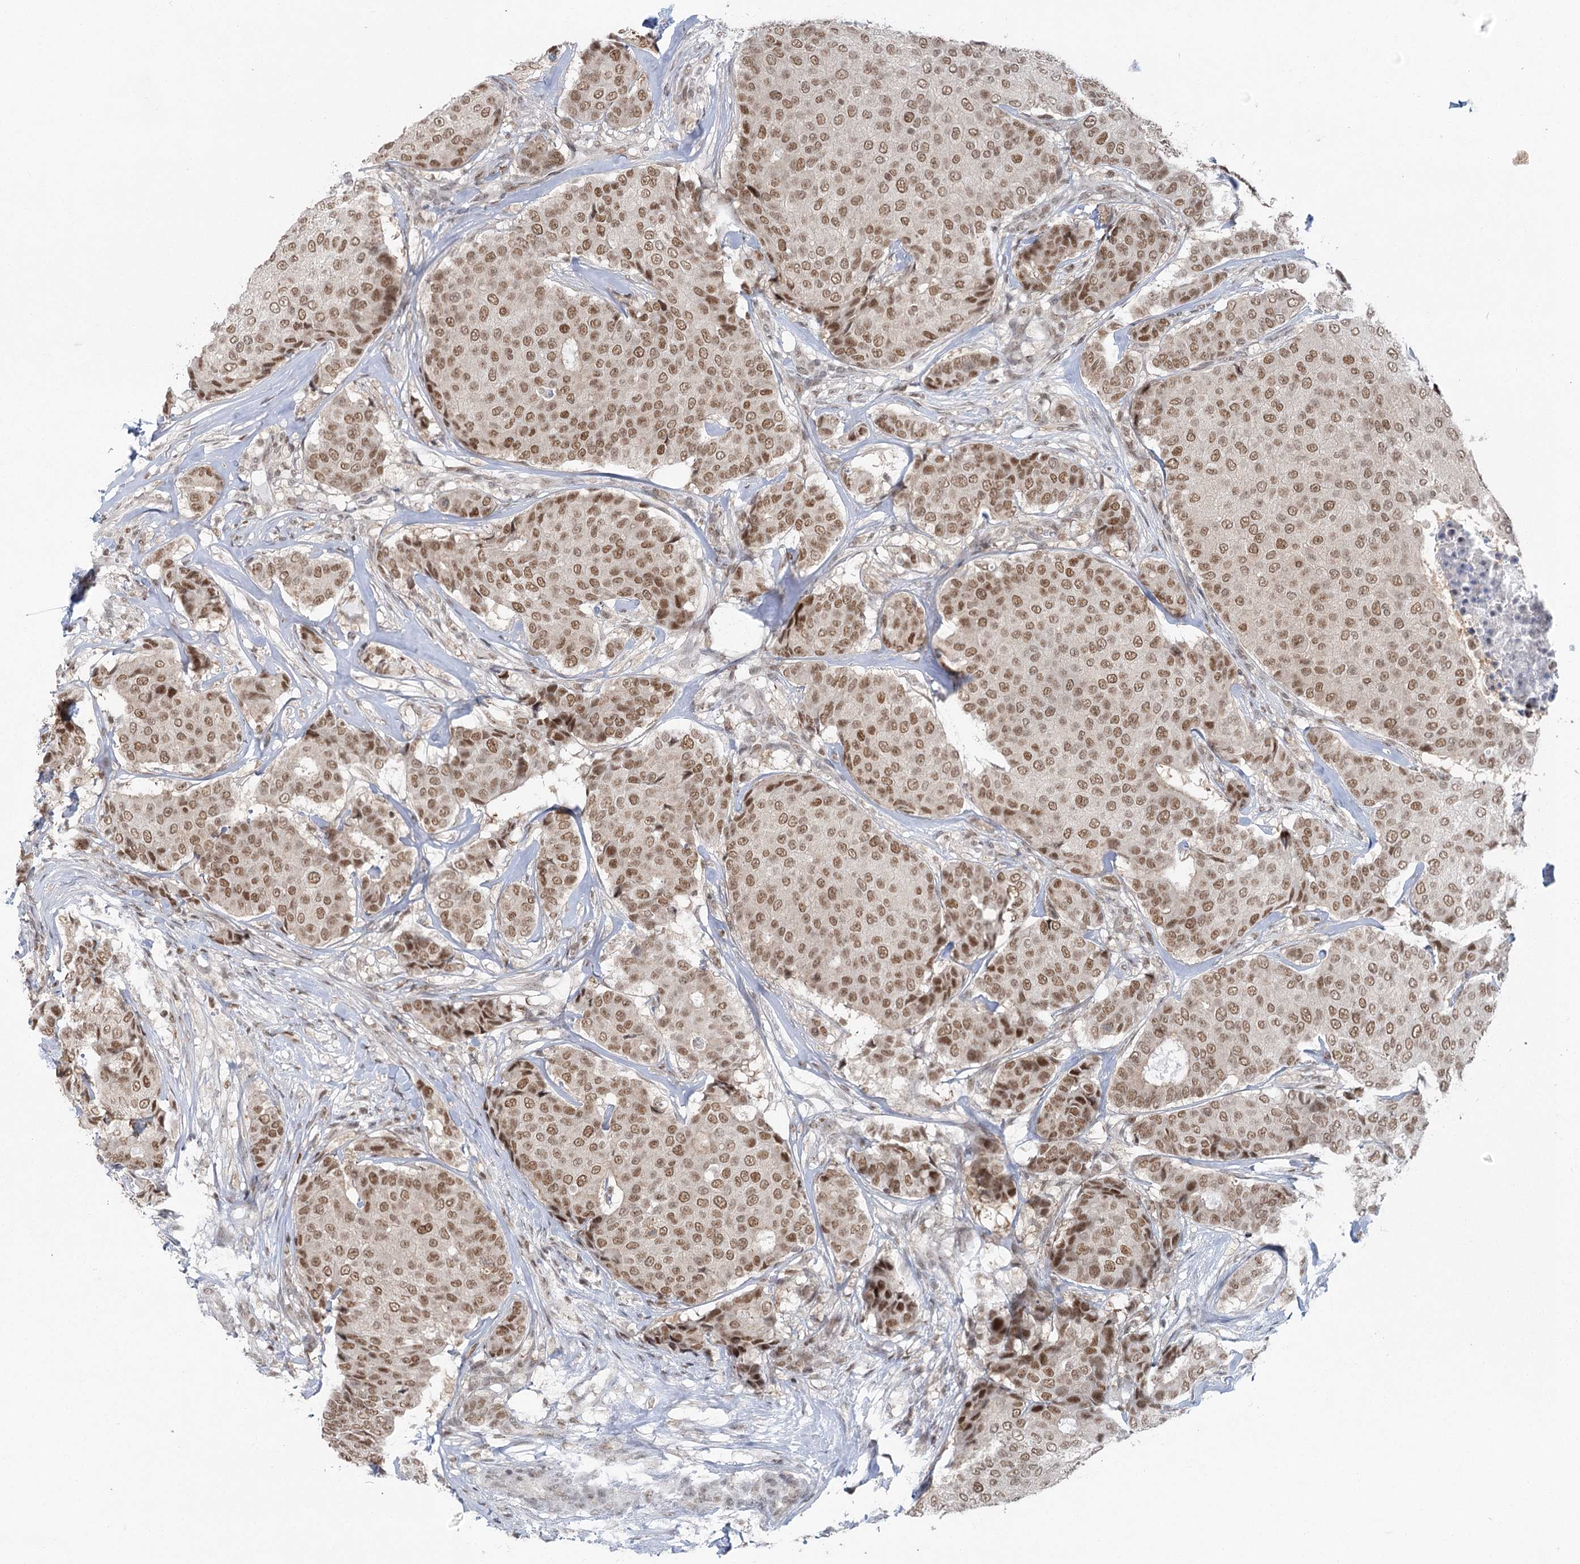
{"staining": {"intensity": "moderate", "quantity": ">75%", "location": "nuclear"}, "tissue": "breast cancer", "cell_type": "Tumor cells", "image_type": "cancer", "snomed": [{"axis": "morphology", "description": "Duct carcinoma"}, {"axis": "topography", "description": "Breast"}], "caption": "DAB (3,3'-diaminobenzidine) immunohistochemical staining of infiltrating ductal carcinoma (breast) demonstrates moderate nuclear protein staining in approximately >75% of tumor cells.", "gene": "PDS5A", "patient": {"sex": "female", "age": 75}}